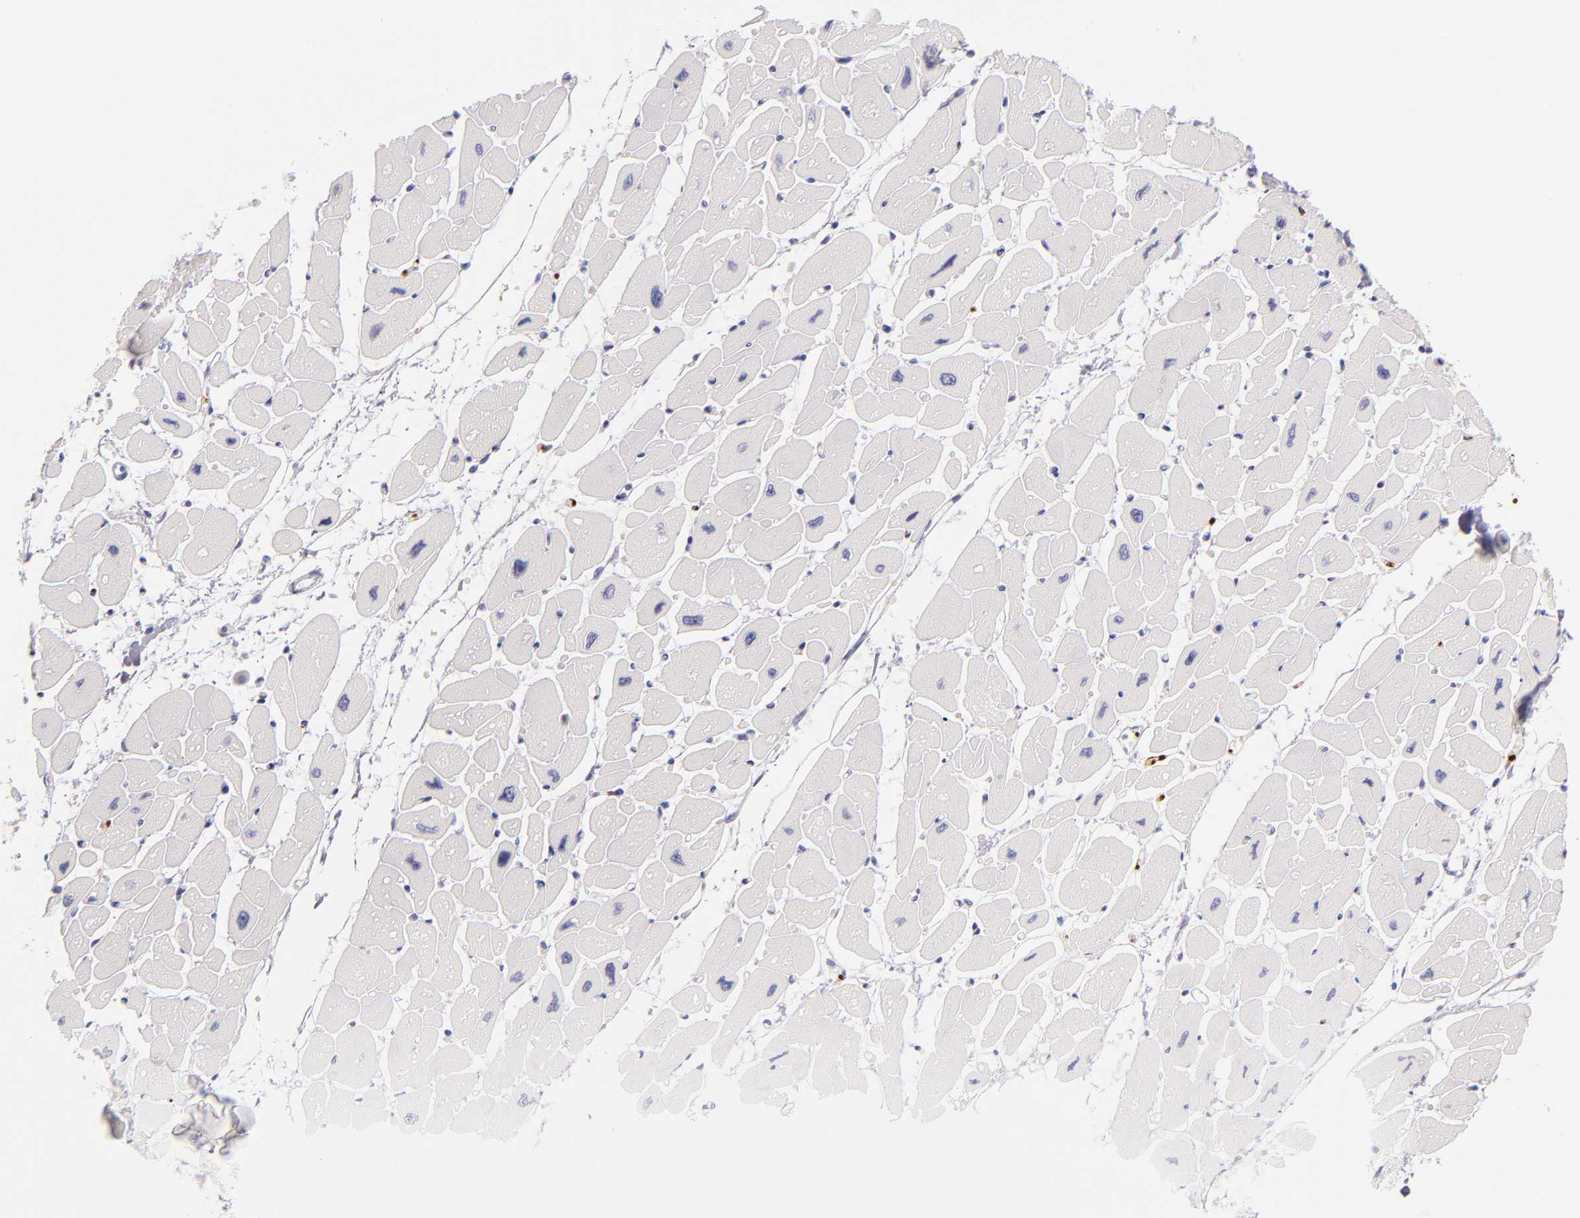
{"staining": {"intensity": "negative", "quantity": "none", "location": "none"}, "tissue": "heart muscle", "cell_type": "Cardiomyocytes", "image_type": "normal", "snomed": [{"axis": "morphology", "description": "Normal tissue, NOS"}, {"axis": "topography", "description": "Heart"}], "caption": "There is no significant expression in cardiomyocytes of heart muscle. (DAB immunohistochemistry, high magnification).", "gene": "GP1BA", "patient": {"sex": "female", "age": 54}}